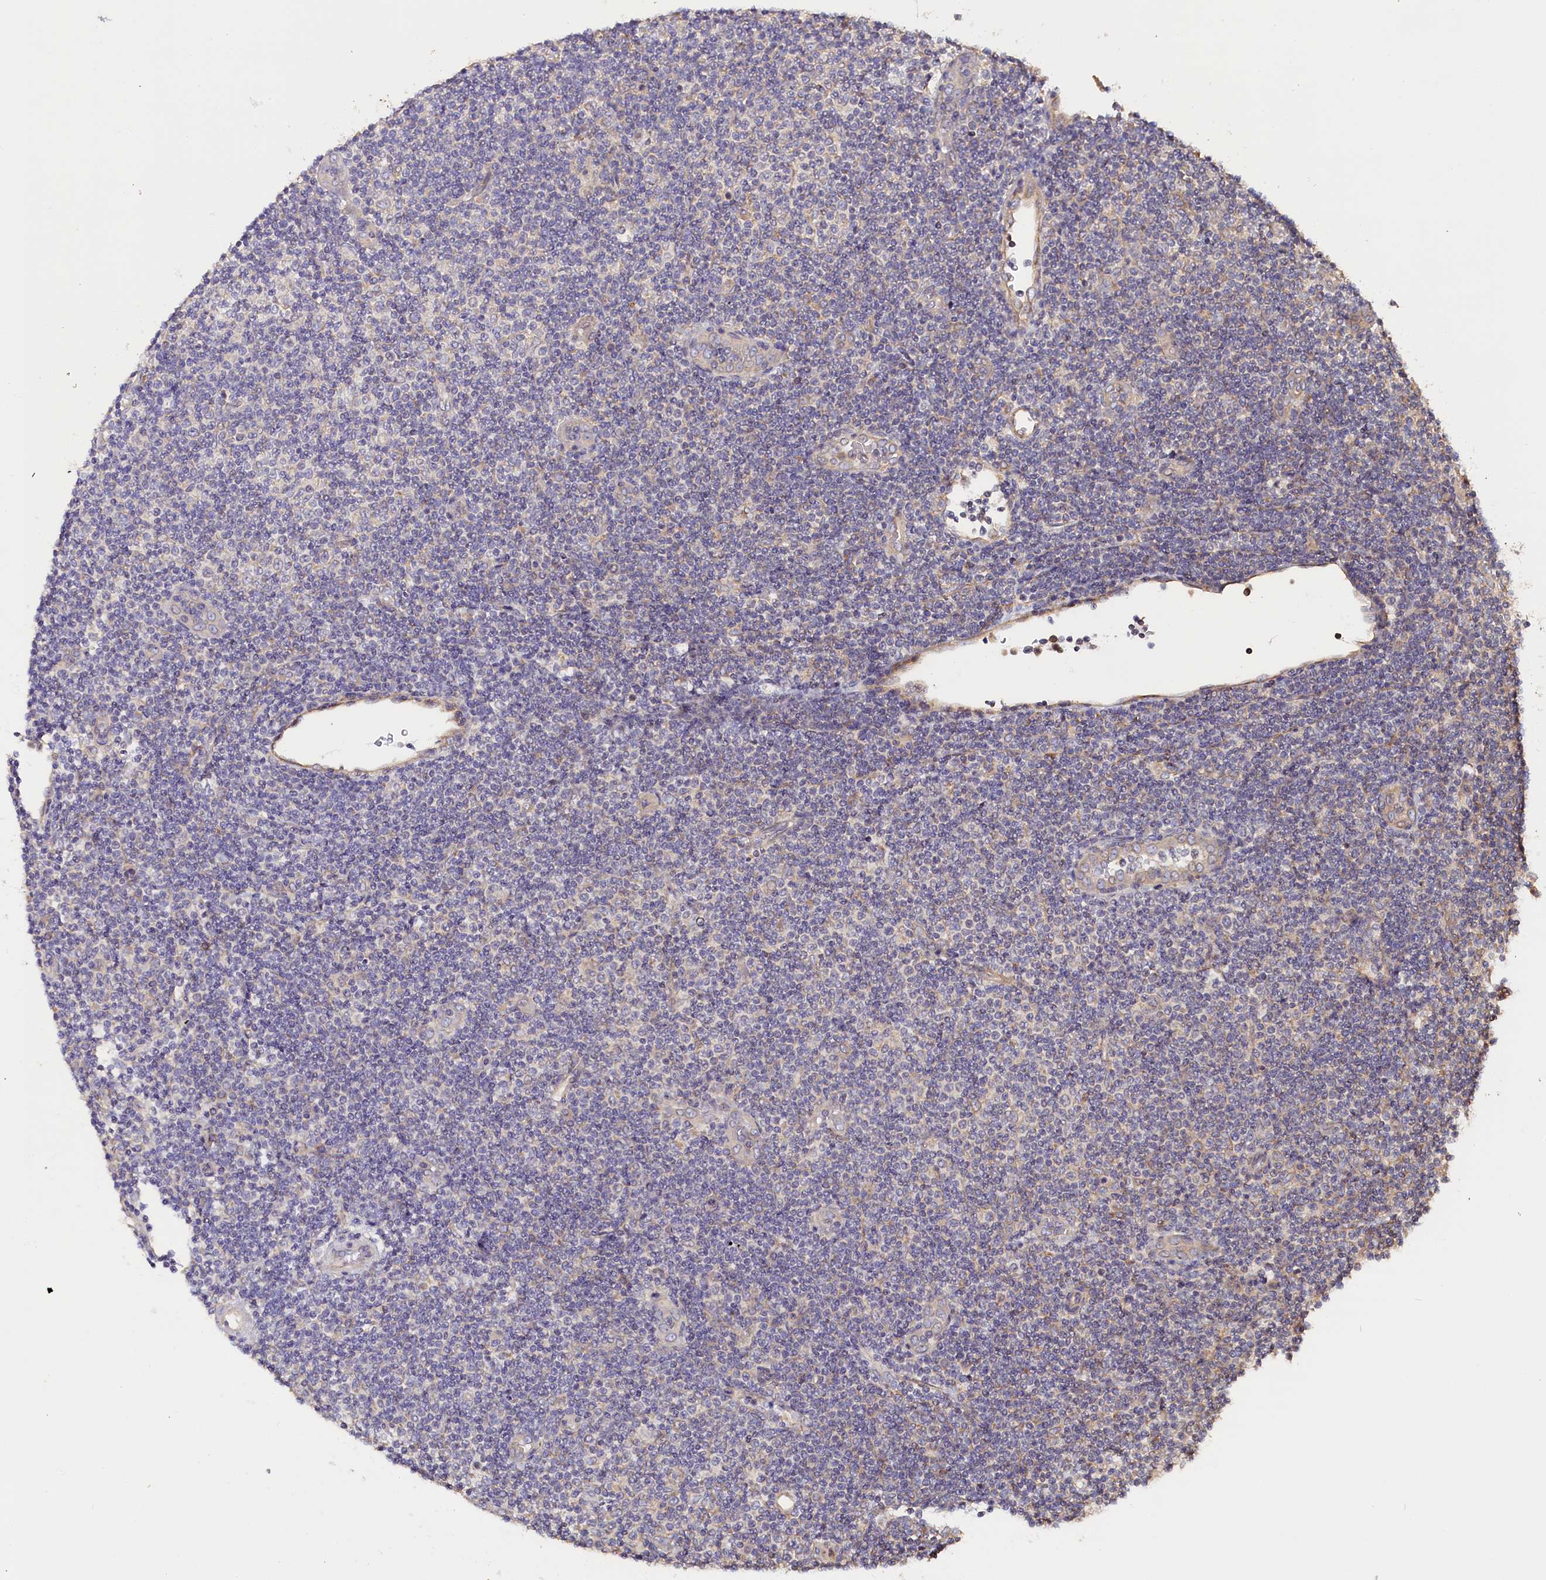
{"staining": {"intensity": "negative", "quantity": "none", "location": "none"}, "tissue": "lymphoma", "cell_type": "Tumor cells", "image_type": "cancer", "snomed": [{"axis": "morphology", "description": "Malignant lymphoma, non-Hodgkin's type, Low grade"}, {"axis": "topography", "description": "Lymph node"}], "caption": "The histopathology image displays no significant staining in tumor cells of malignant lymphoma, non-Hodgkin's type (low-grade).", "gene": "KATNB1", "patient": {"sex": "male", "age": 83}}